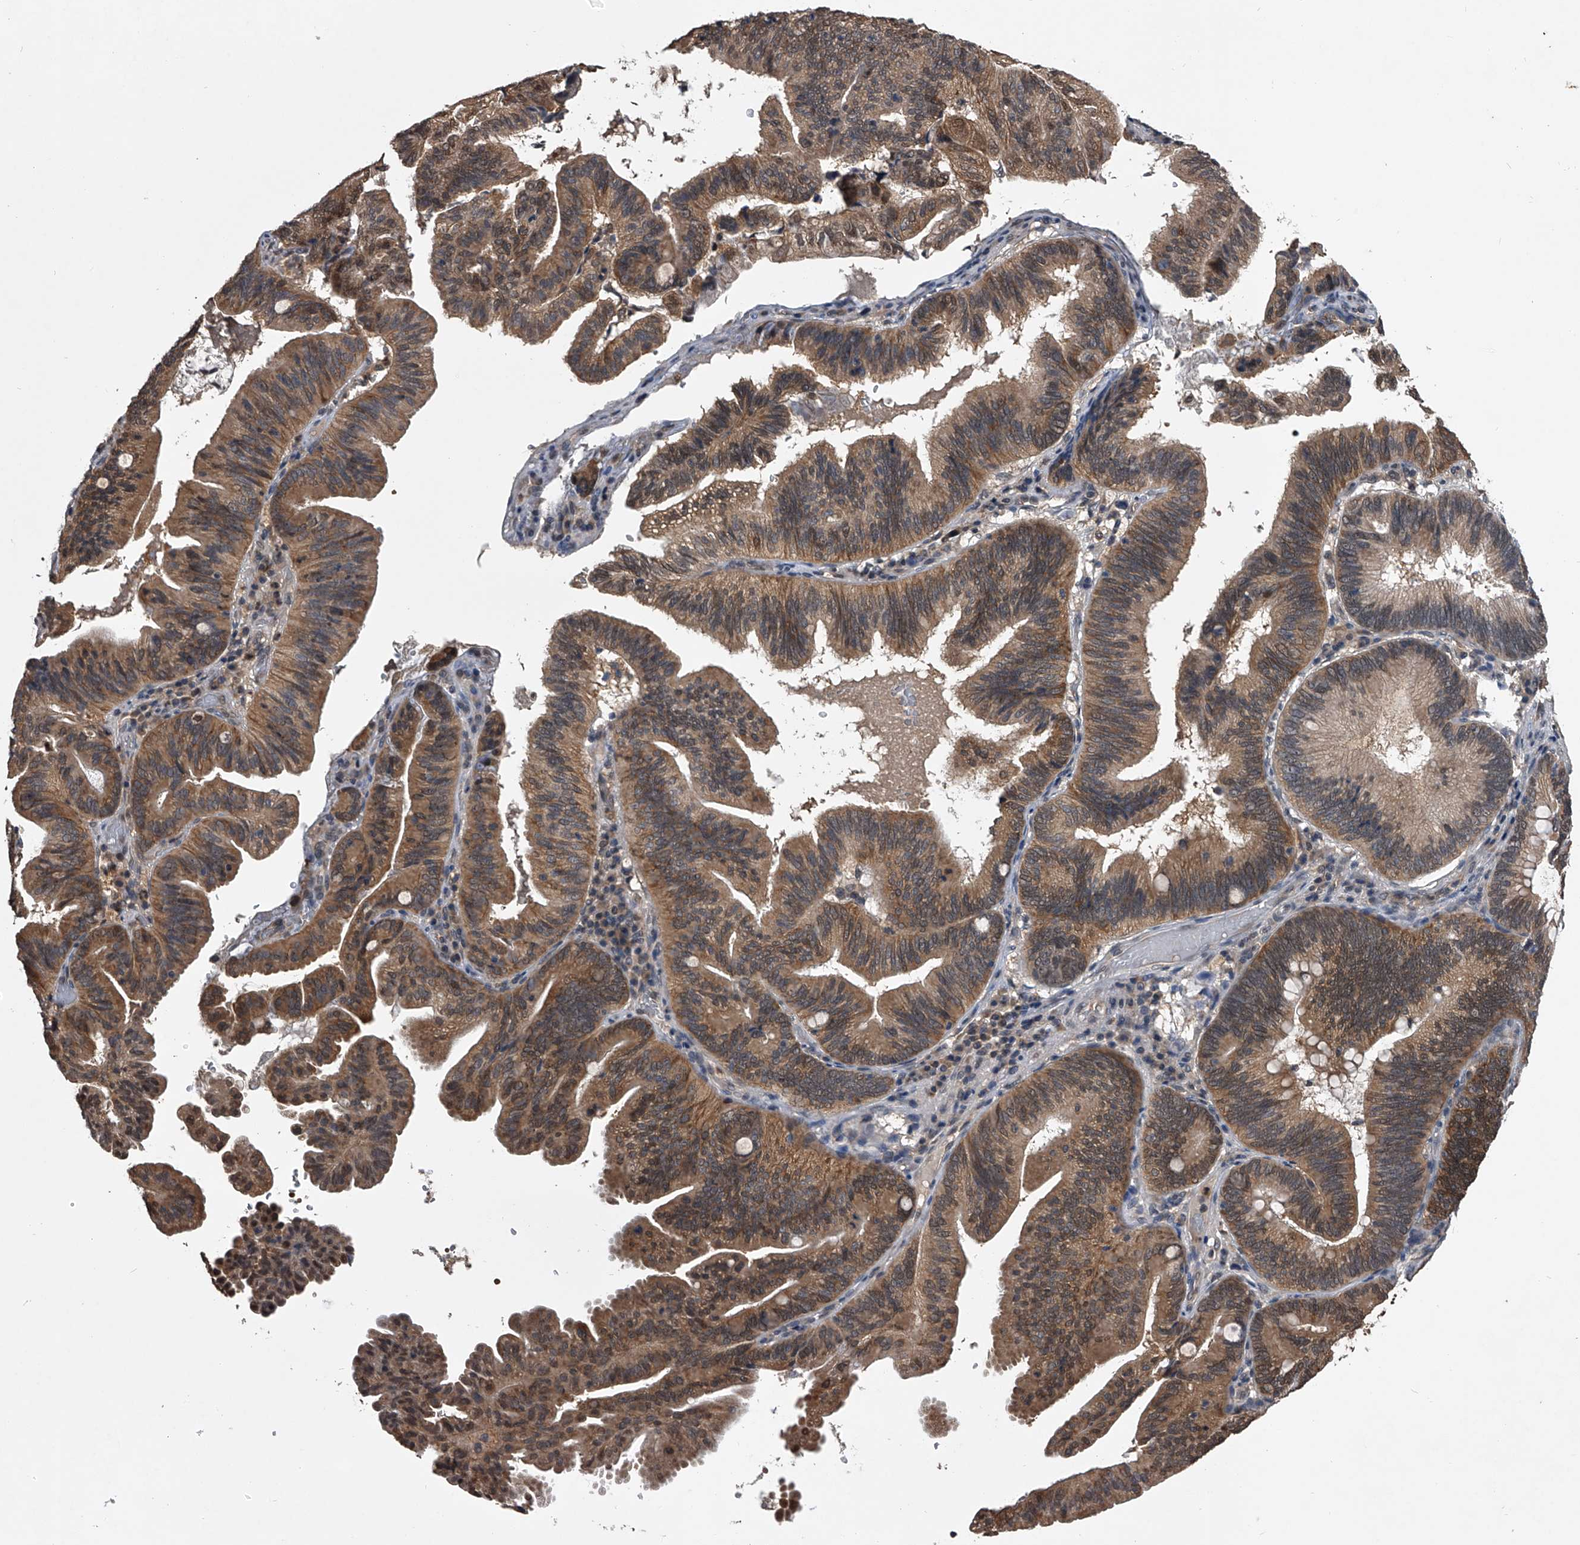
{"staining": {"intensity": "moderate", "quantity": ">75%", "location": "cytoplasmic/membranous,nuclear"}, "tissue": "pancreatic cancer", "cell_type": "Tumor cells", "image_type": "cancer", "snomed": [{"axis": "morphology", "description": "Adenocarcinoma, NOS"}, {"axis": "topography", "description": "Pancreas"}], "caption": "Immunohistochemical staining of pancreatic adenocarcinoma displays medium levels of moderate cytoplasmic/membranous and nuclear protein staining in about >75% of tumor cells.", "gene": "TSNAX", "patient": {"sex": "male", "age": 82}}